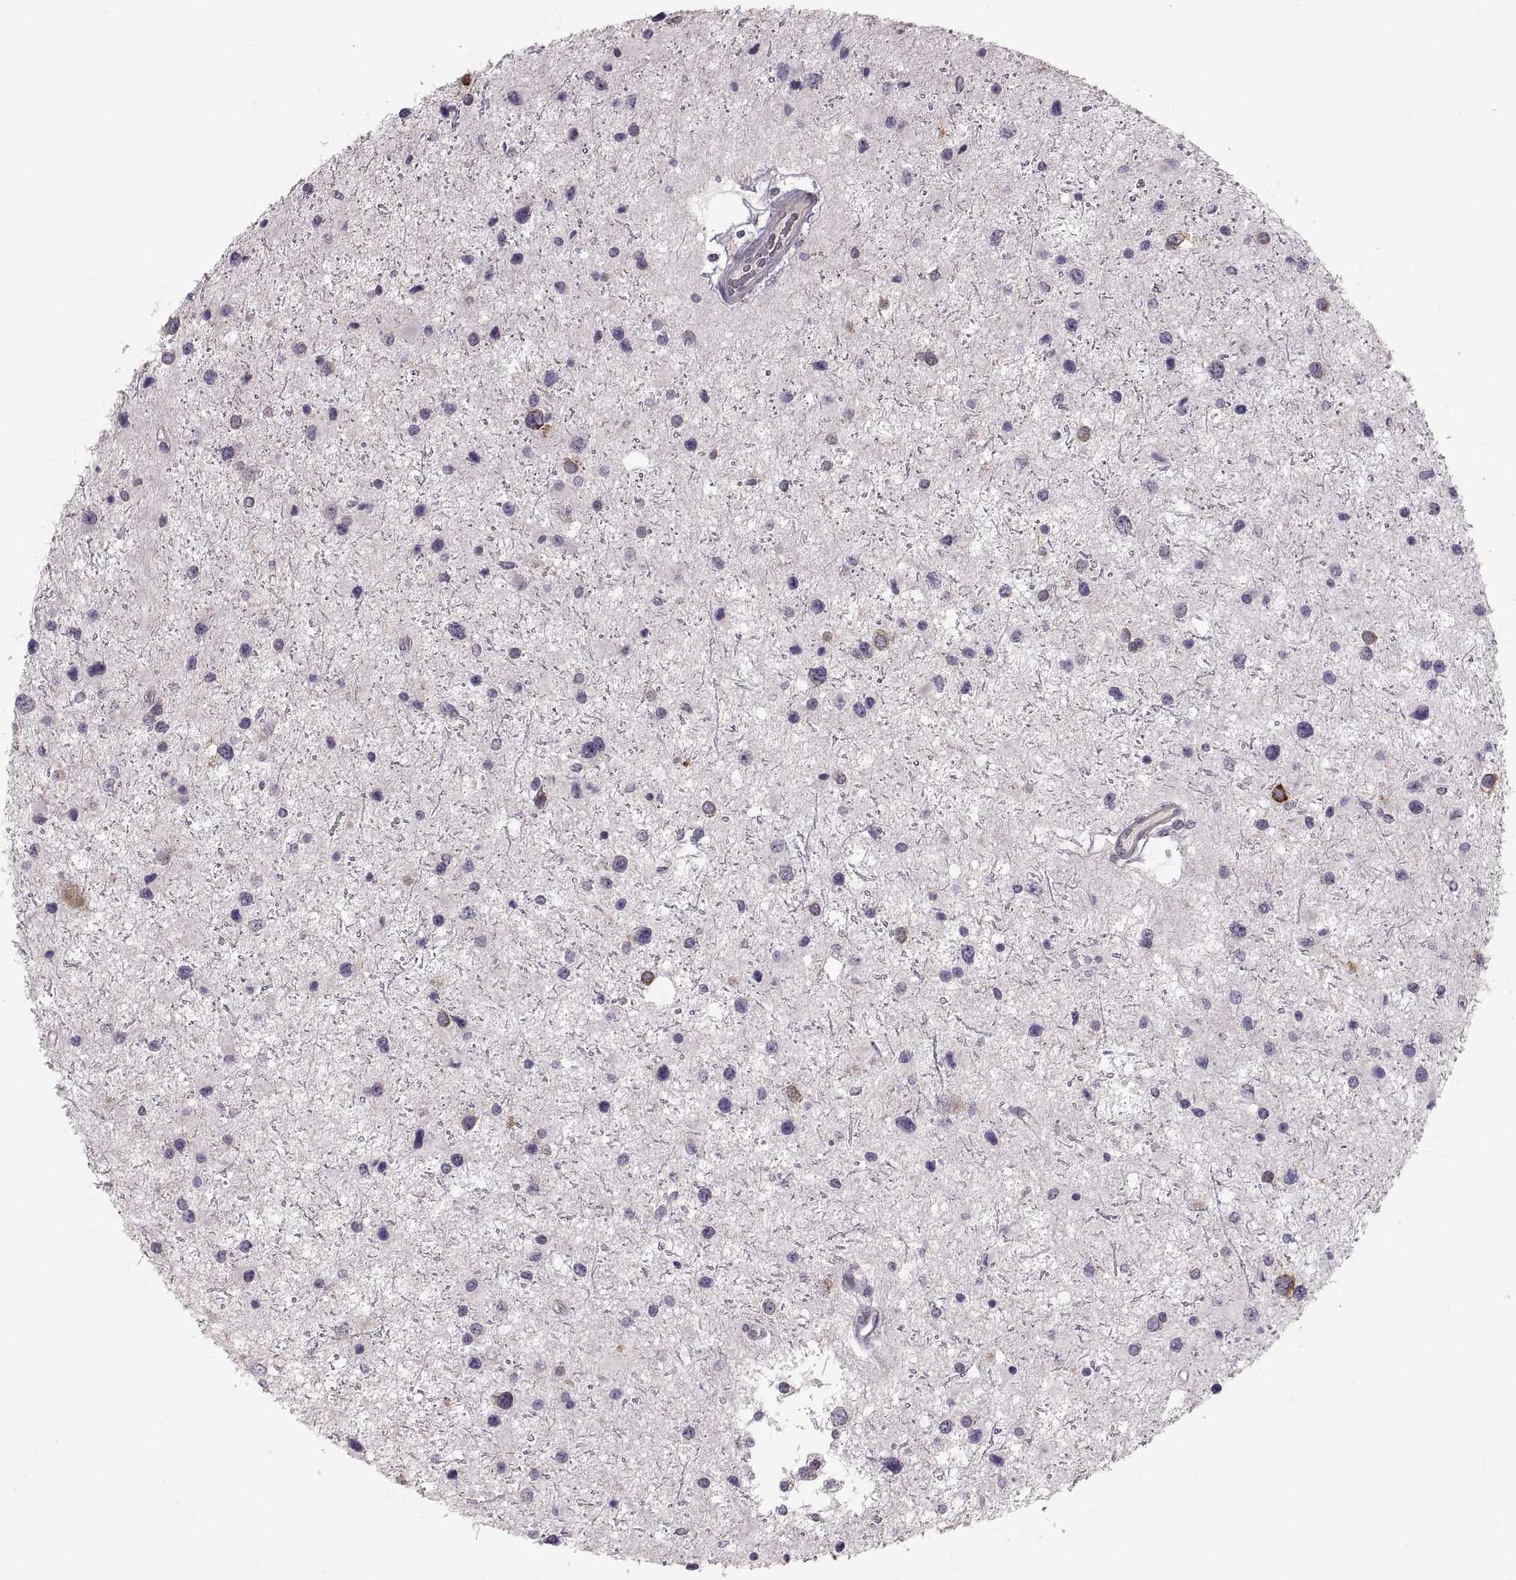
{"staining": {"intensity": "strong", "quantity": "<25%", "location": "cytoplasmic/membranous"}, "tissue": "glioma", "cell_type": "Tumor cells", "image_type": "cancer", "snomed": [{"axis": "morphology", "description": "Glioma, malignant, Low grade"}, {"axis": "topography", "description": "Brain"}], "caption": "Tumor cells display medium levels of strong cytoplasmic/membranous positivity in approximately <25% of cells in human glioma. (DAB = brown stain, brightfield microscopy at high magnification).", "gene": "HMGCR", "patient": {"sex": "female", "age": 32}}